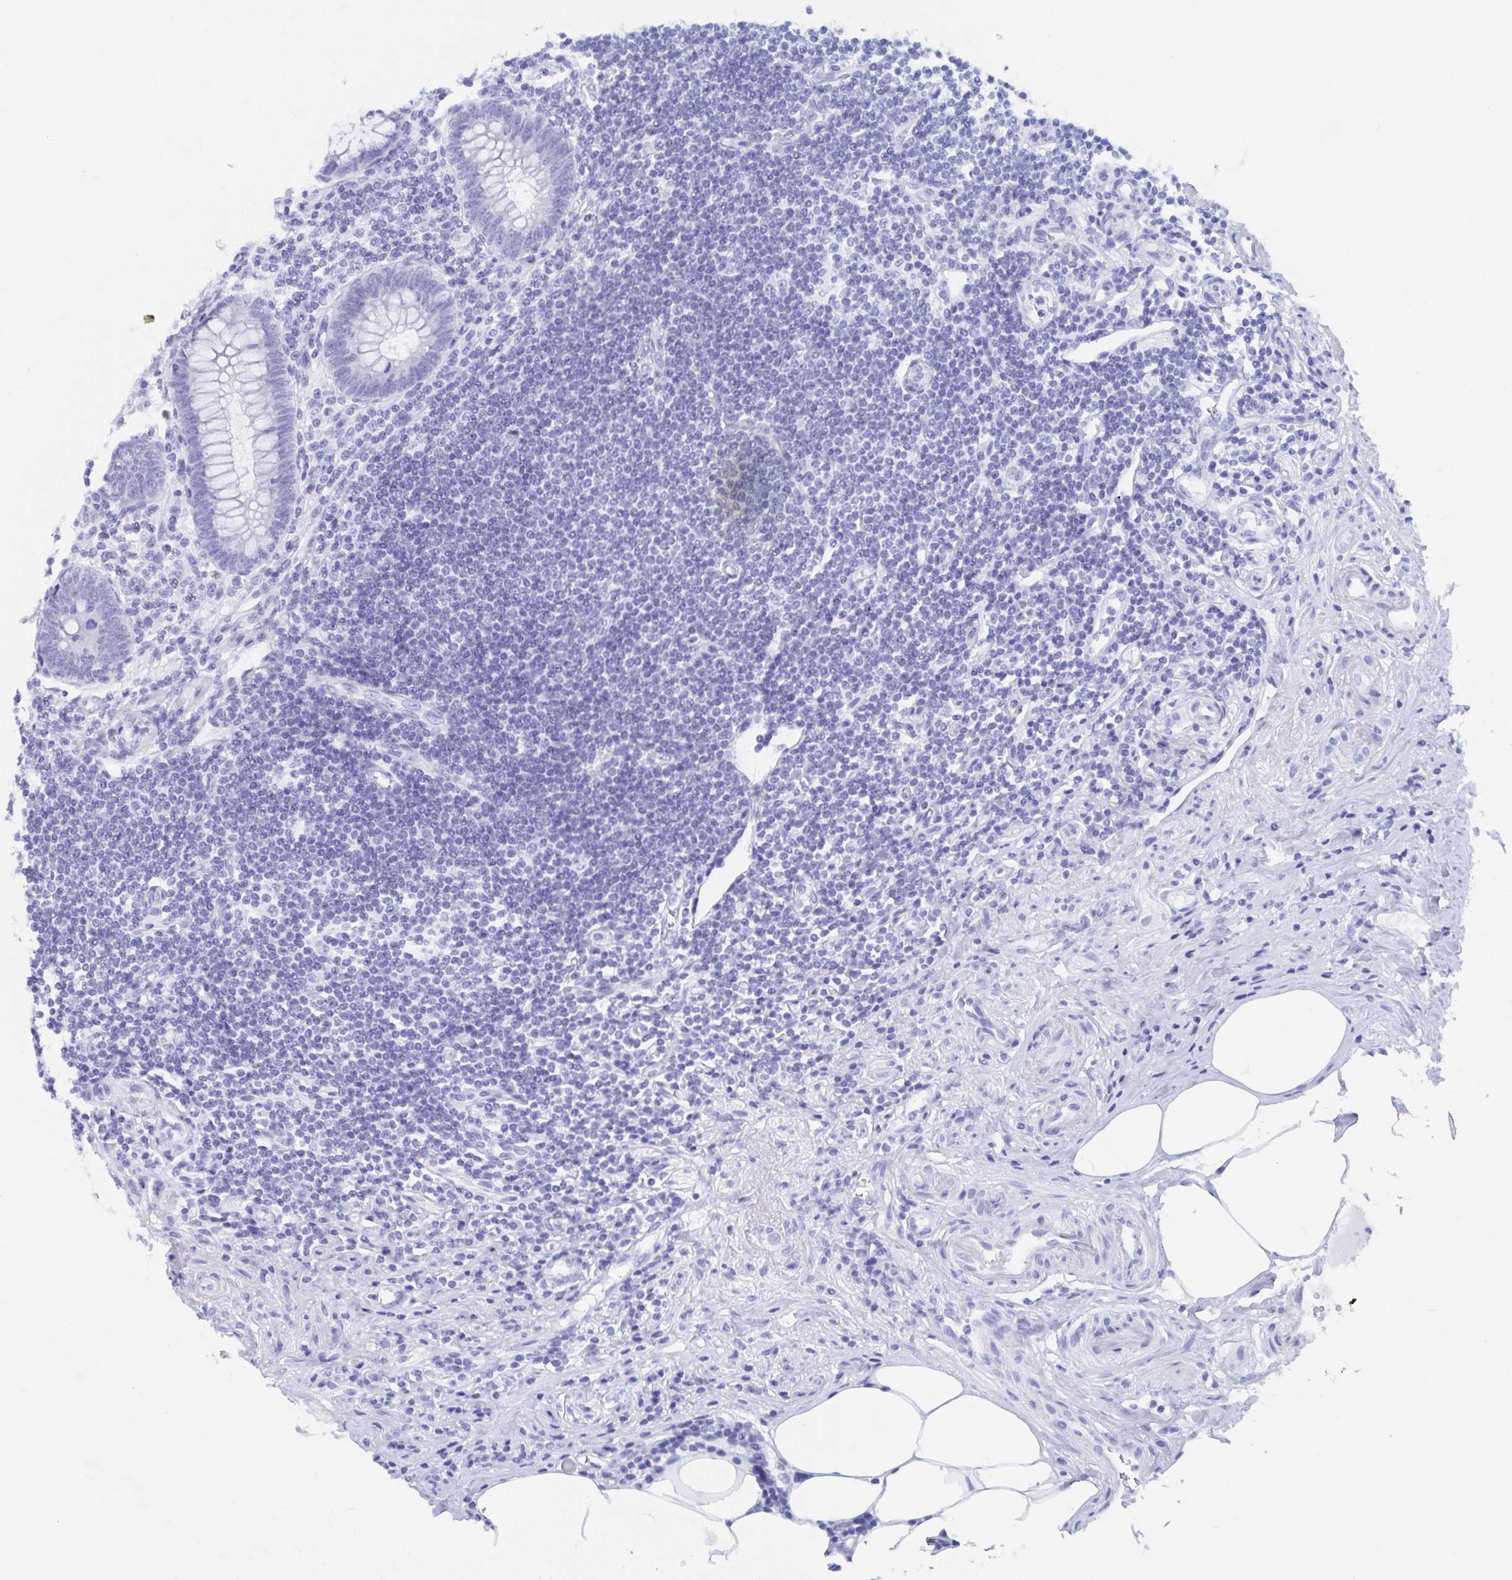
{"staining": {"intensity": "negative", "quantity": "none", "location": "none"}, "tissue": "appendix", "cell_type": "Glandular cells", "image_type": "normal", "snomed": [{"axis": "morphology", "description": "Normal tissue, NOS"}, {"axis": "topography", "description": "Appendix"}], "caption": "Immunohistochemistry histopathology image of benign appendix: human appendix stained with DAB demonstrates no significant protein expression in glandular cells.", "gene": "SHCBP1L", "patient": {"sex": "female", "age": 57}}